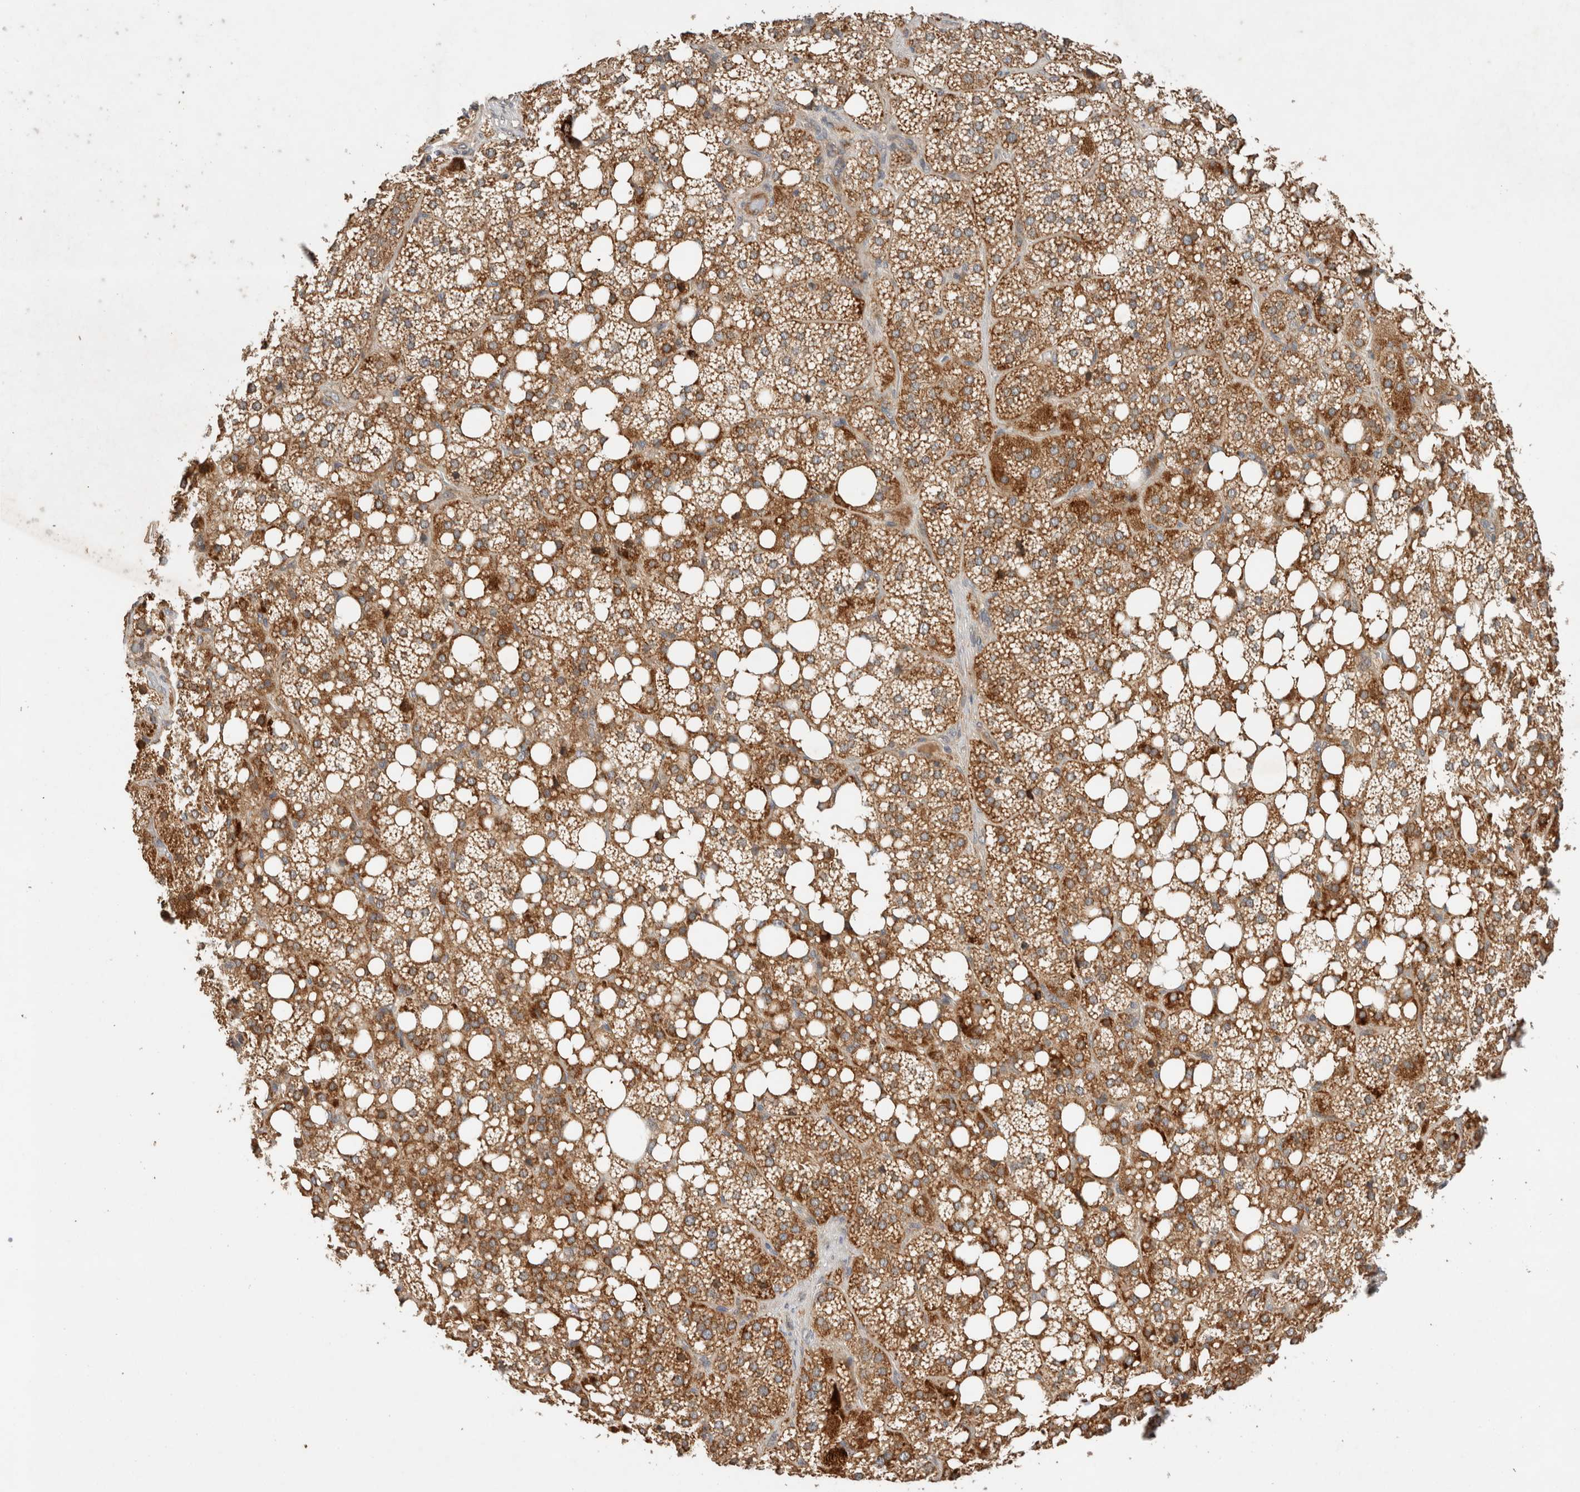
{"staining": {"intensity": "moderate", "quantity": ">75%", "location": "cytoplasmic/membranous"}, "tissue": "adrenal gland", "cell_type": "Glandular cells", "image_type": "normal", "snomed": [{"axis": "morphology", "description": "Normal tissue, NOS"}, {"axis": "topography", "description": "Adrenal gland"}], "caption": "Approximately >75% of glandular cells in benign adrenal gland display moderate cytoplasmic/membranous protein positivity as visualized by brown immunohistochemical staining.", "gene": "ARMC9", "patient": {"sex": "female", "age": 59}}